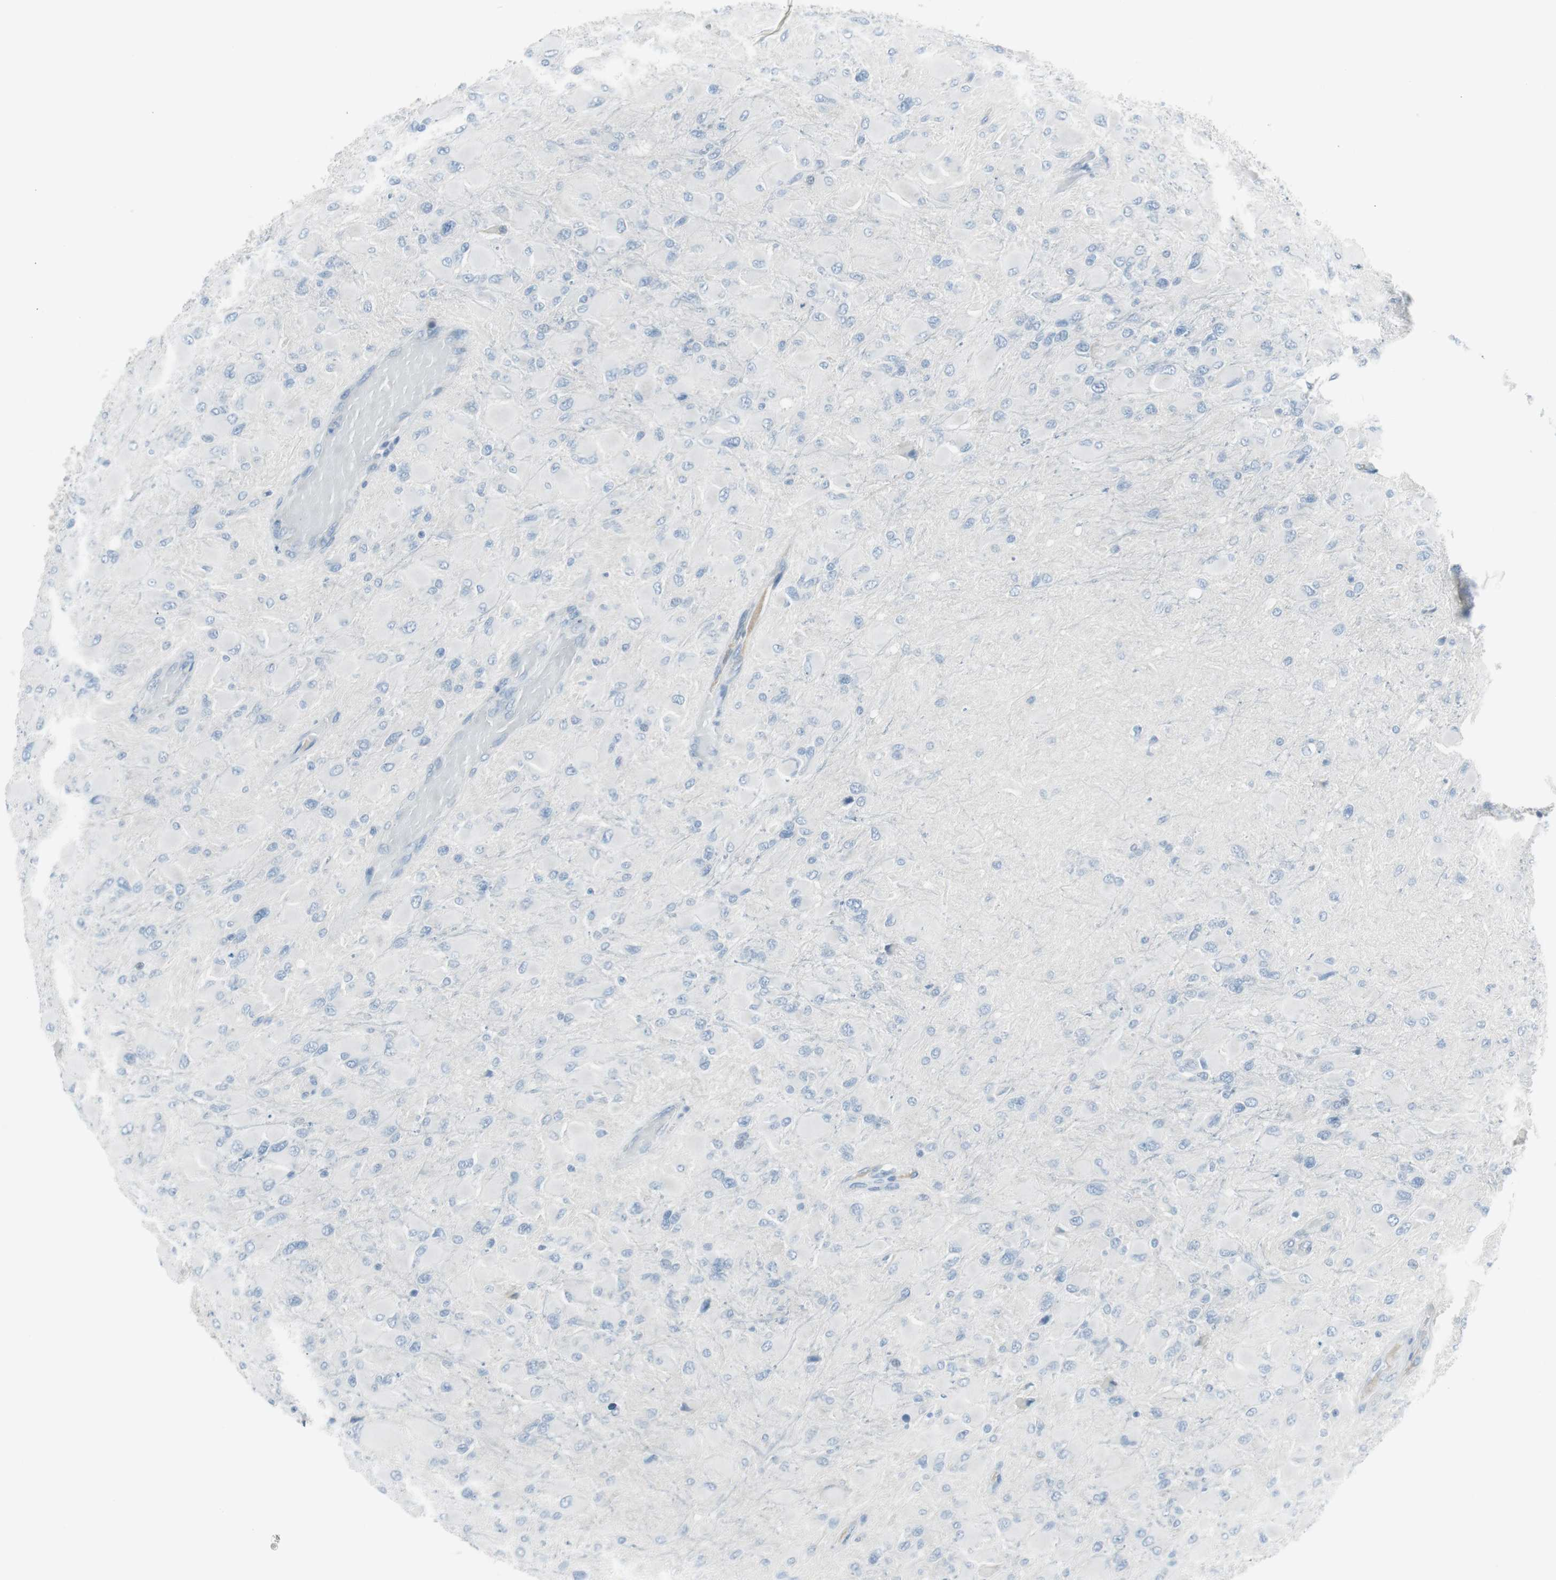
{"staining": {"intensity": "negative", "quantity": "none", "location": "none"}, "tissue": "glioma", "cell_type": "Tumor cells", "image_type": "cancer", "snomed": [{"axis": "morphology", "description": "Glioma, malignant, High grade"}, {"axis": "topography", "description": "Cerebral cortex"}], "caption": "Histopathology image shows no protein staining in tumor cells of malignant high-grade glioma tissue. (DAB immunohistochemistry visualized using brightfield microscopy, high magnification).", "gene": "AGR2", "patient": {"sex": "female", "age": 36}}